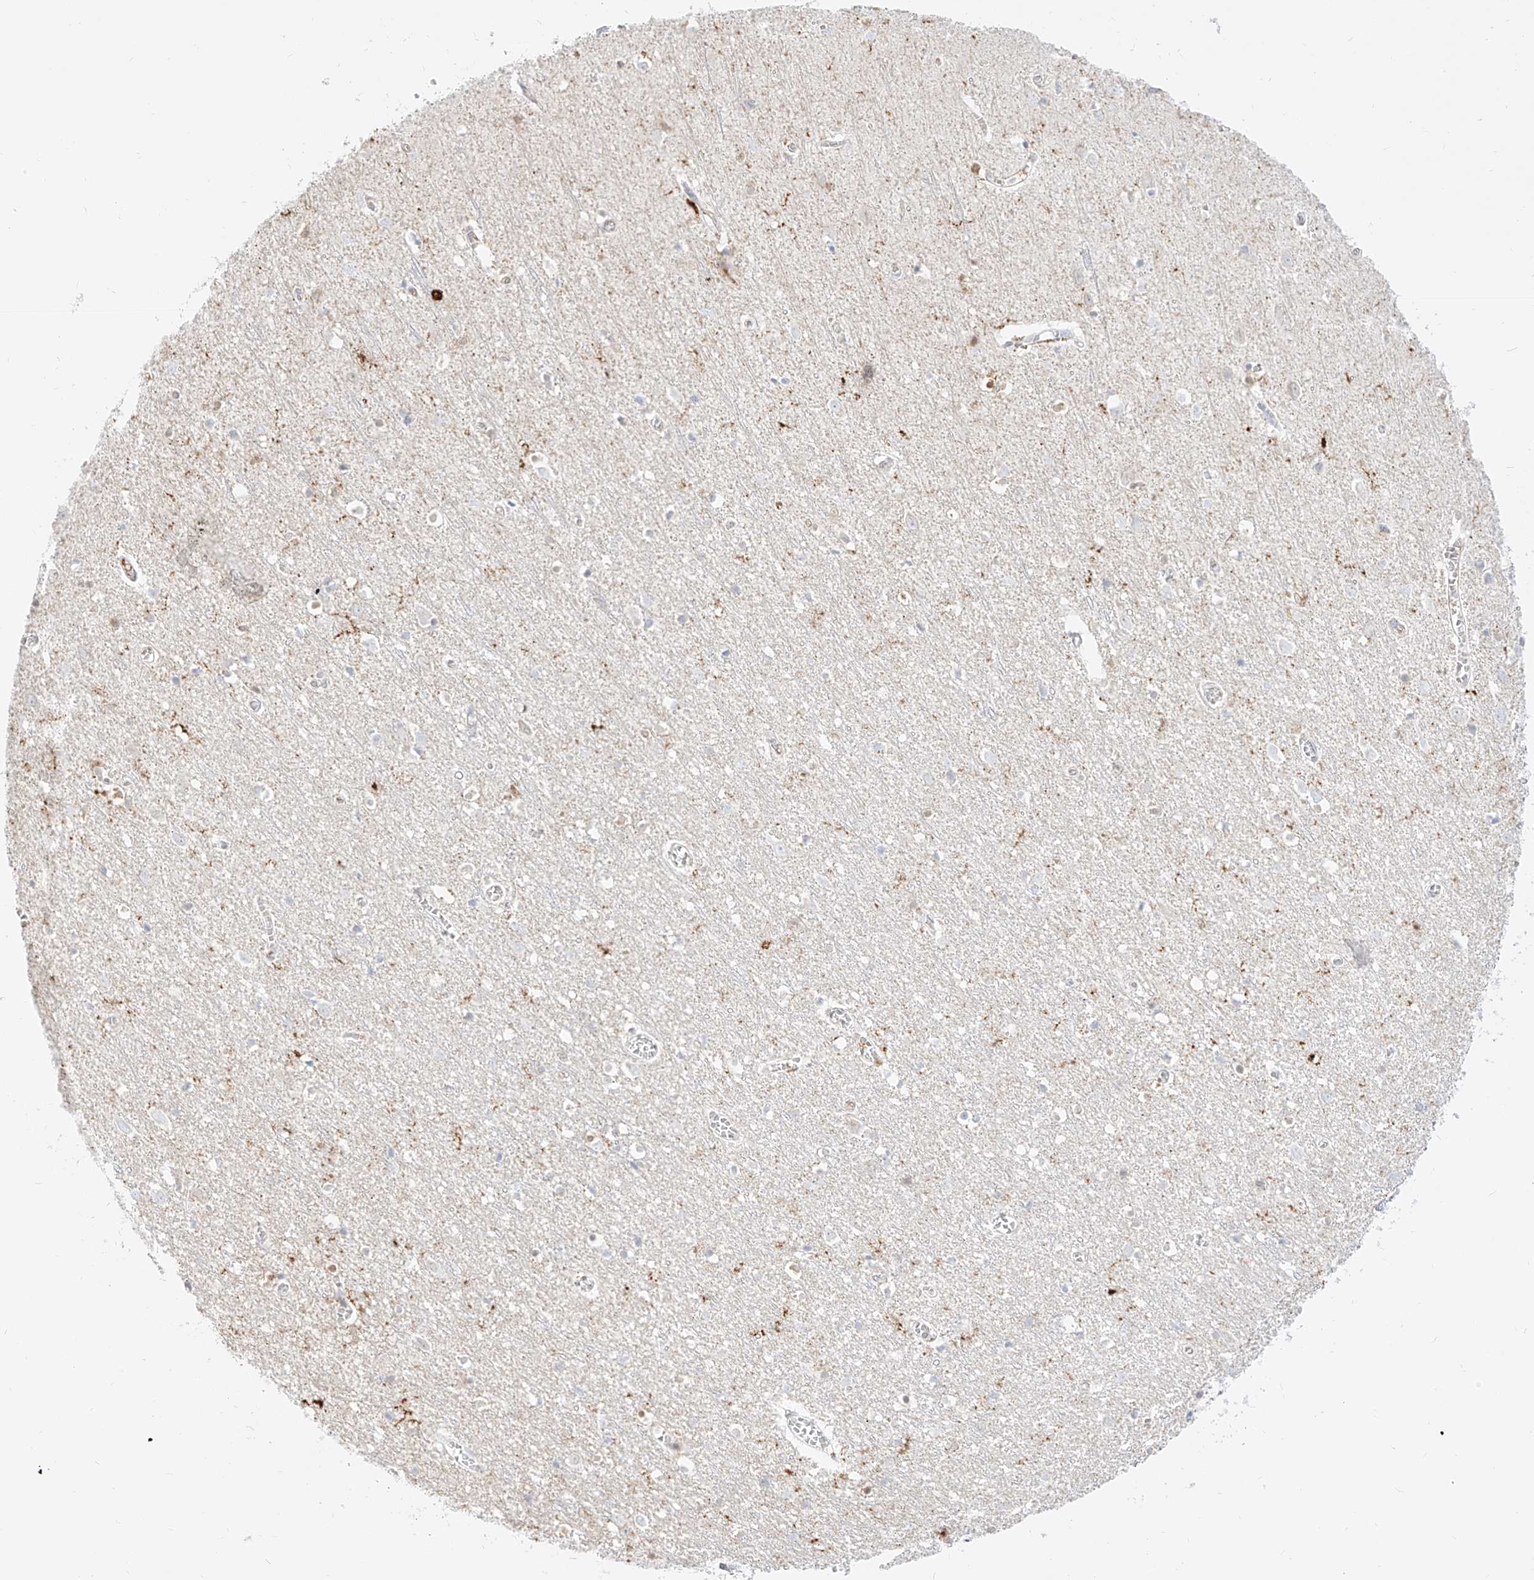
{"staining": {"intensity": "negative", "quantity": "none", "location": "none"}, "tissue": "cerebral cortex", "cell_type": "Endothelial cells", "image_type": "normal", "snomed": [{"axis": "morphology", "description": "Normal tissue, NOS"}, {"axis": "topography", "description": "Cerebral cortex"}], "caption": "Immunohistochemistry of benign cerebral cortex displays no staining in endothelial cells.", "gene": "NHSL1", "patient": {"sex": "female", "age": 64}}